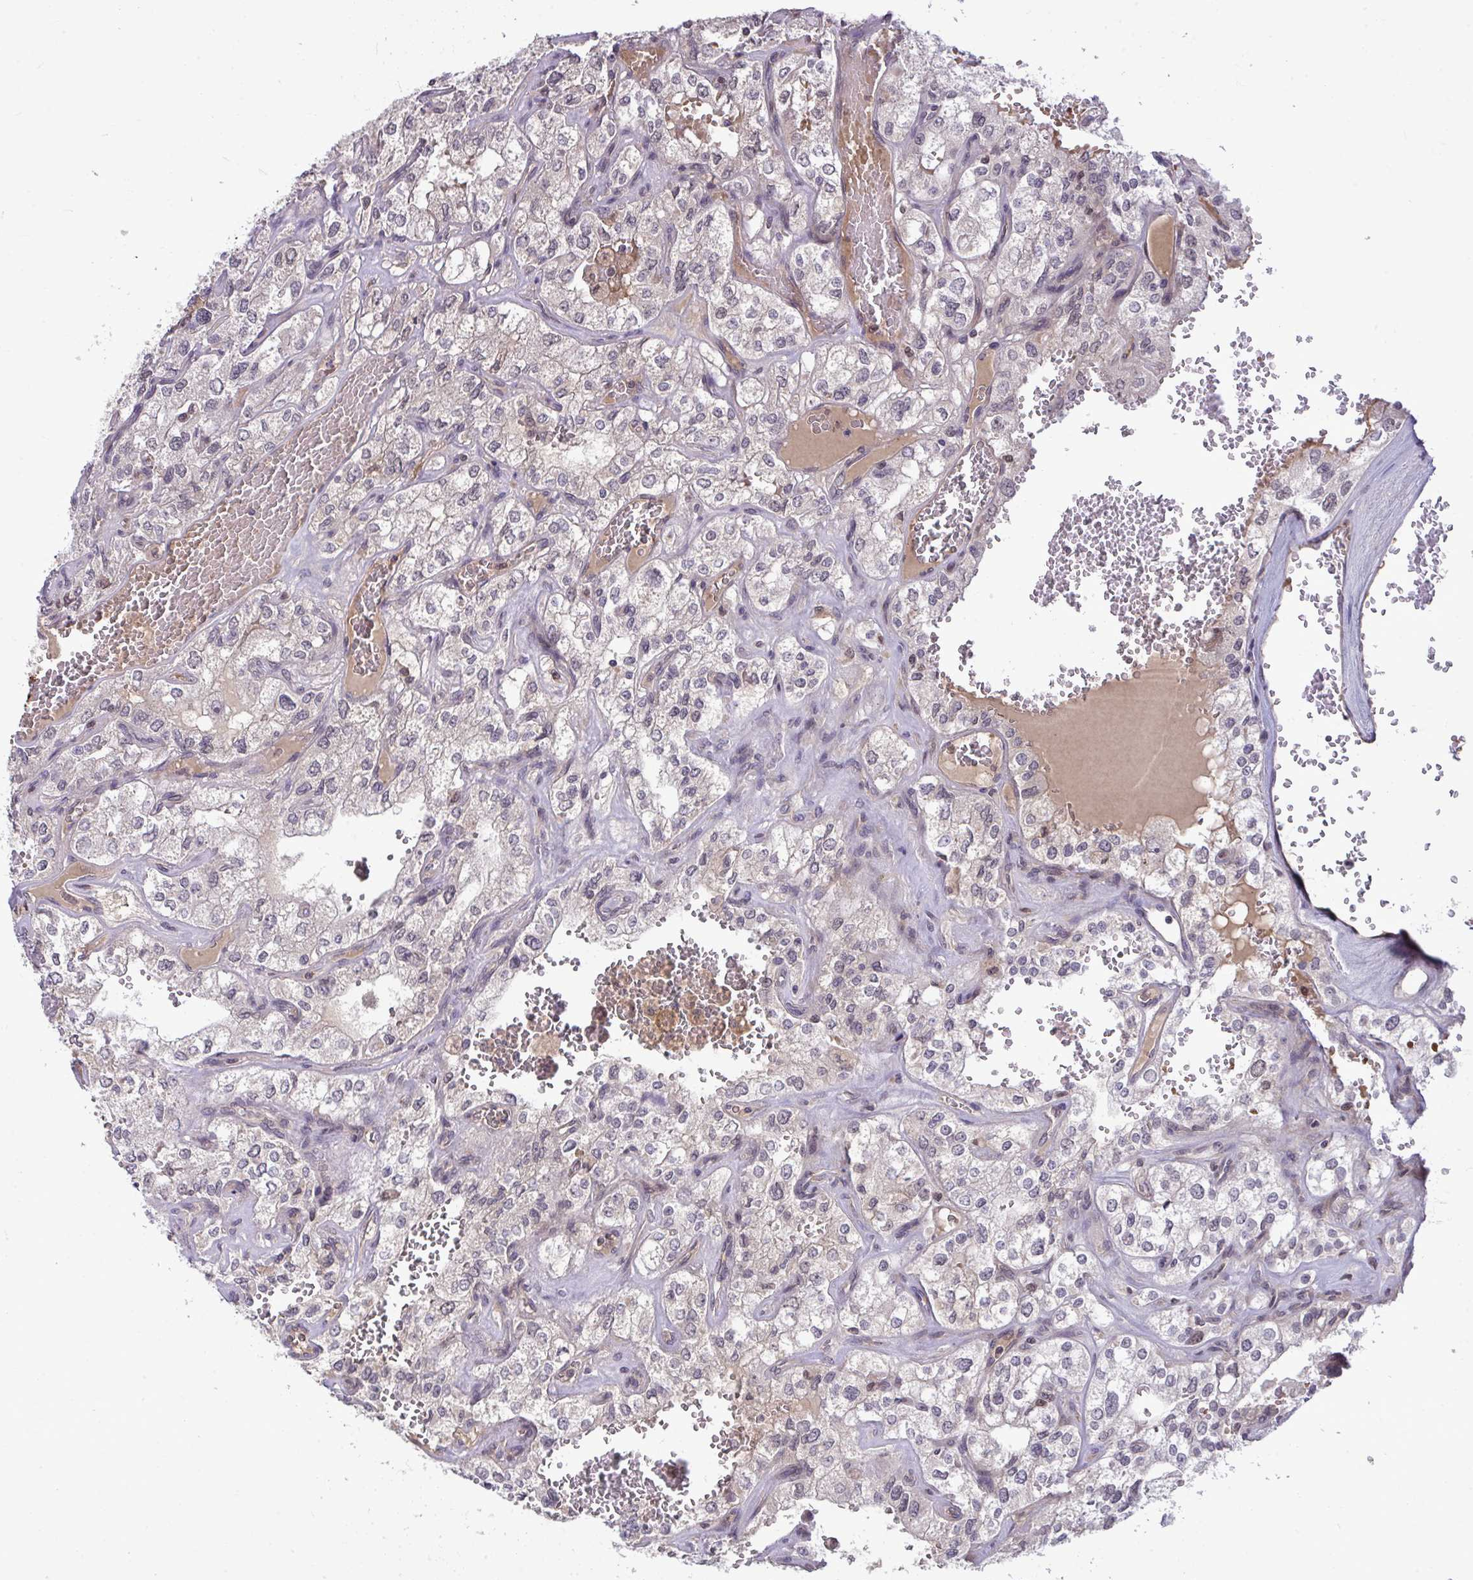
{"staining": {"intensity": "negative", "quantity": "none", "location": "none"}, "tissue": "renal cancer", "cell_type": "Tumor cells", "image_type": "cancer", "snomed": [{"axis": "morphology", "description": "Adenocarcinoma, NOS"}, {"axis": "topography", "description": "Kidney"}], "caption": "DAB (3,3'-diaminobenzidine) immunohistochemical staining of human adenocarcinoma (renal) reveals no significant expression in tumor cells.", "gene": "ZSCAN9", "patient": {"sex": "female", "age": 70}}